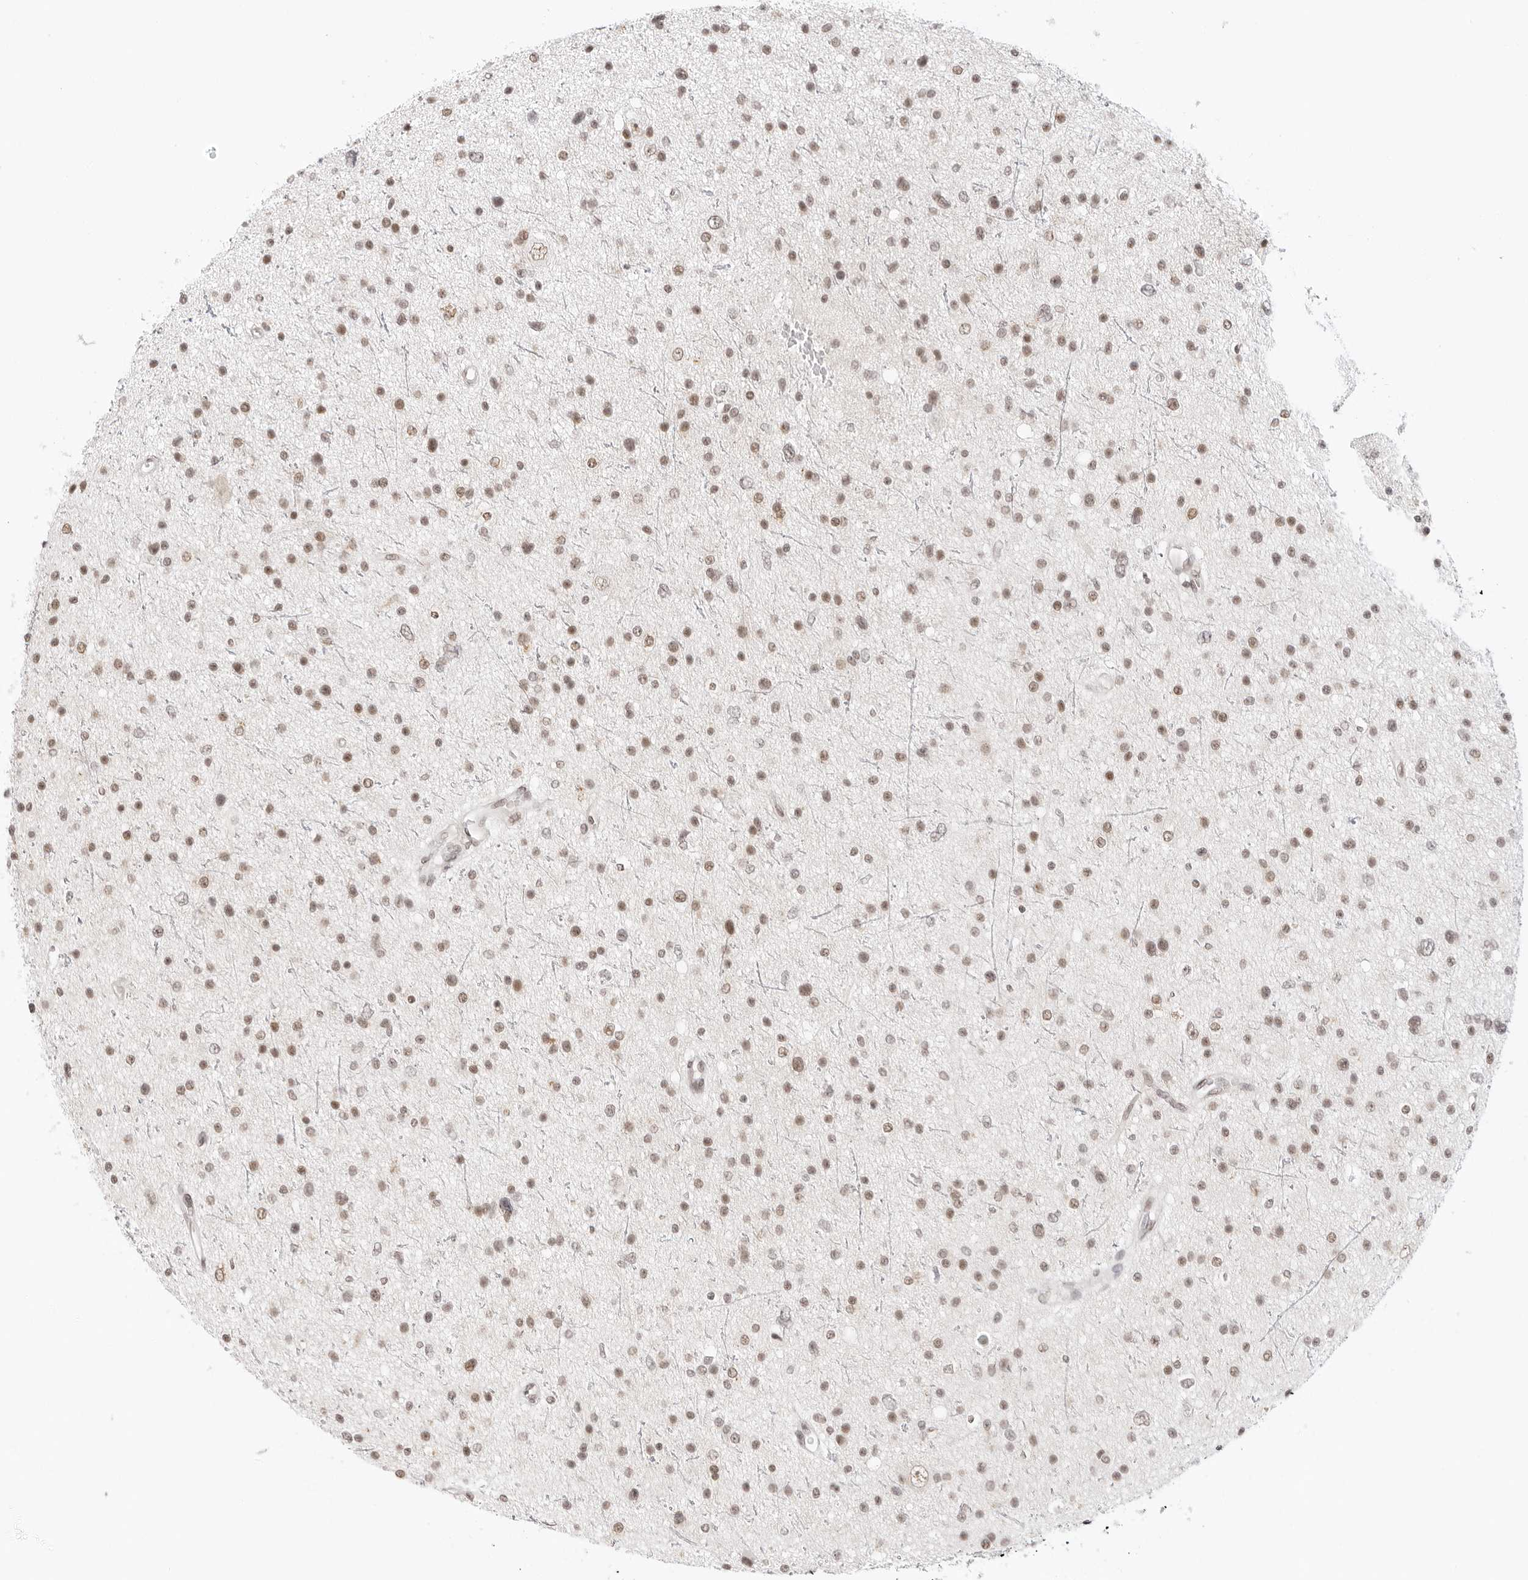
{"staining": {"intensity": "weak", "quantity": ">75%", "location": "nuclear"}, "tissue": "glioma", "cell_type": "Tumor cells", "image_type": "cancer", "snomed": [{"axis": "morphology", "description": "Glioma, malignant, Low grade"}, {"axis": "topography", "description": "Brain"}], "caption": "The micrograph shows staining of low-grade glioma (malignant), revealing weak nuclear protein expression (brown color) within tumor cells.", "gene": "TCIM", "patient": {"sex": "female", "age": 37}}